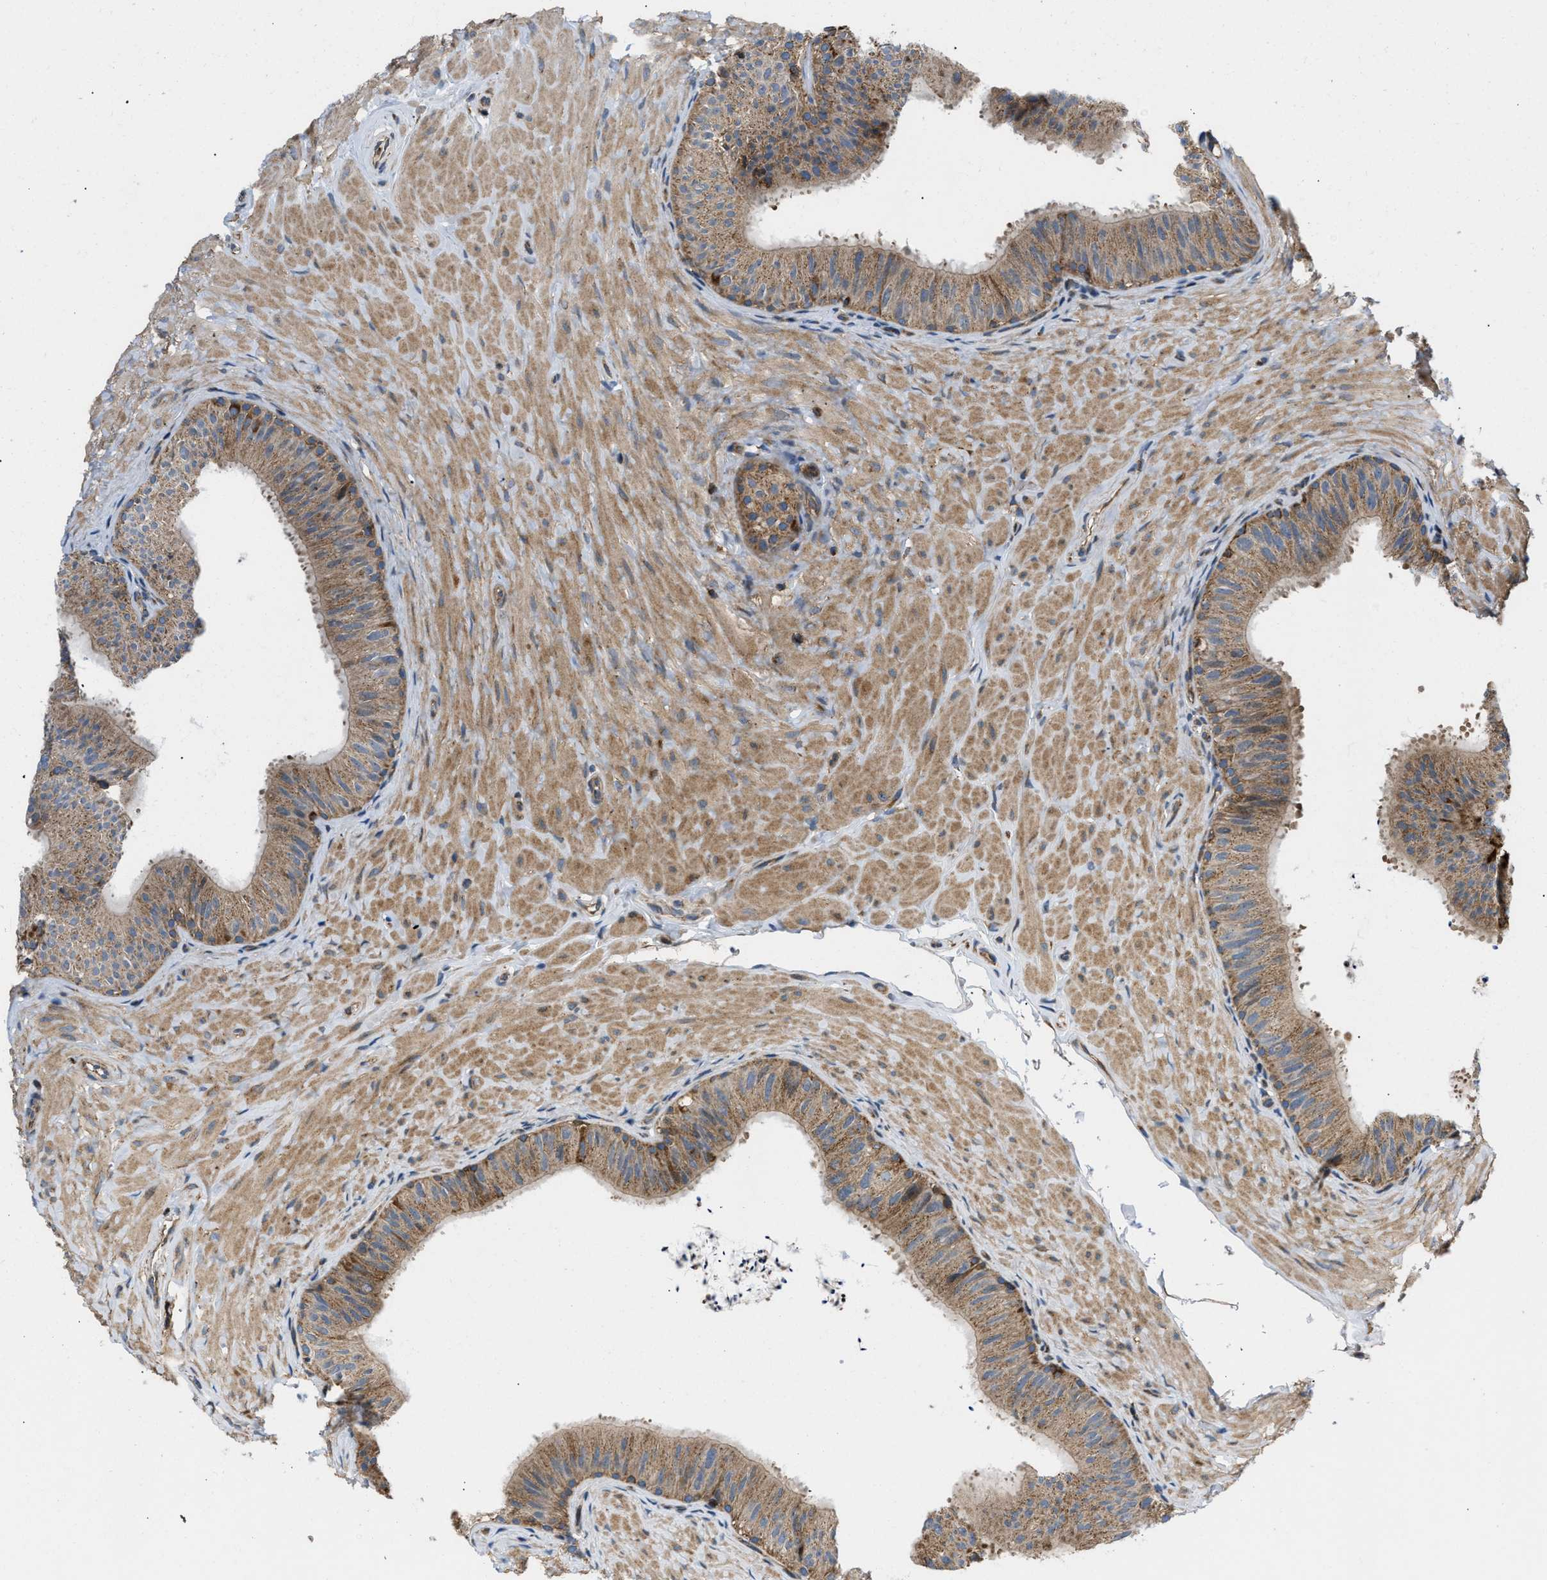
{"staining": {"intensity": "moderate", "quantity": ">75%", "location": "cytoplasmic/membranous"}, "tissue": "epididymis", "cell_type": "Glandular cells", "image_type": "normal", "snomed": [{"axis": "morphology", "description": "Normal tissue, NOS"}, {"axis": "topography", "description": "Epididymis"}], "caption": "Human epididymis stained with a brown dye exhibits moderate cytoplasmic/membranous positive expression in approximately >75% of glandular cells.", "gene": "OPTN", "patient": {"sex": "male", "age": 34}}